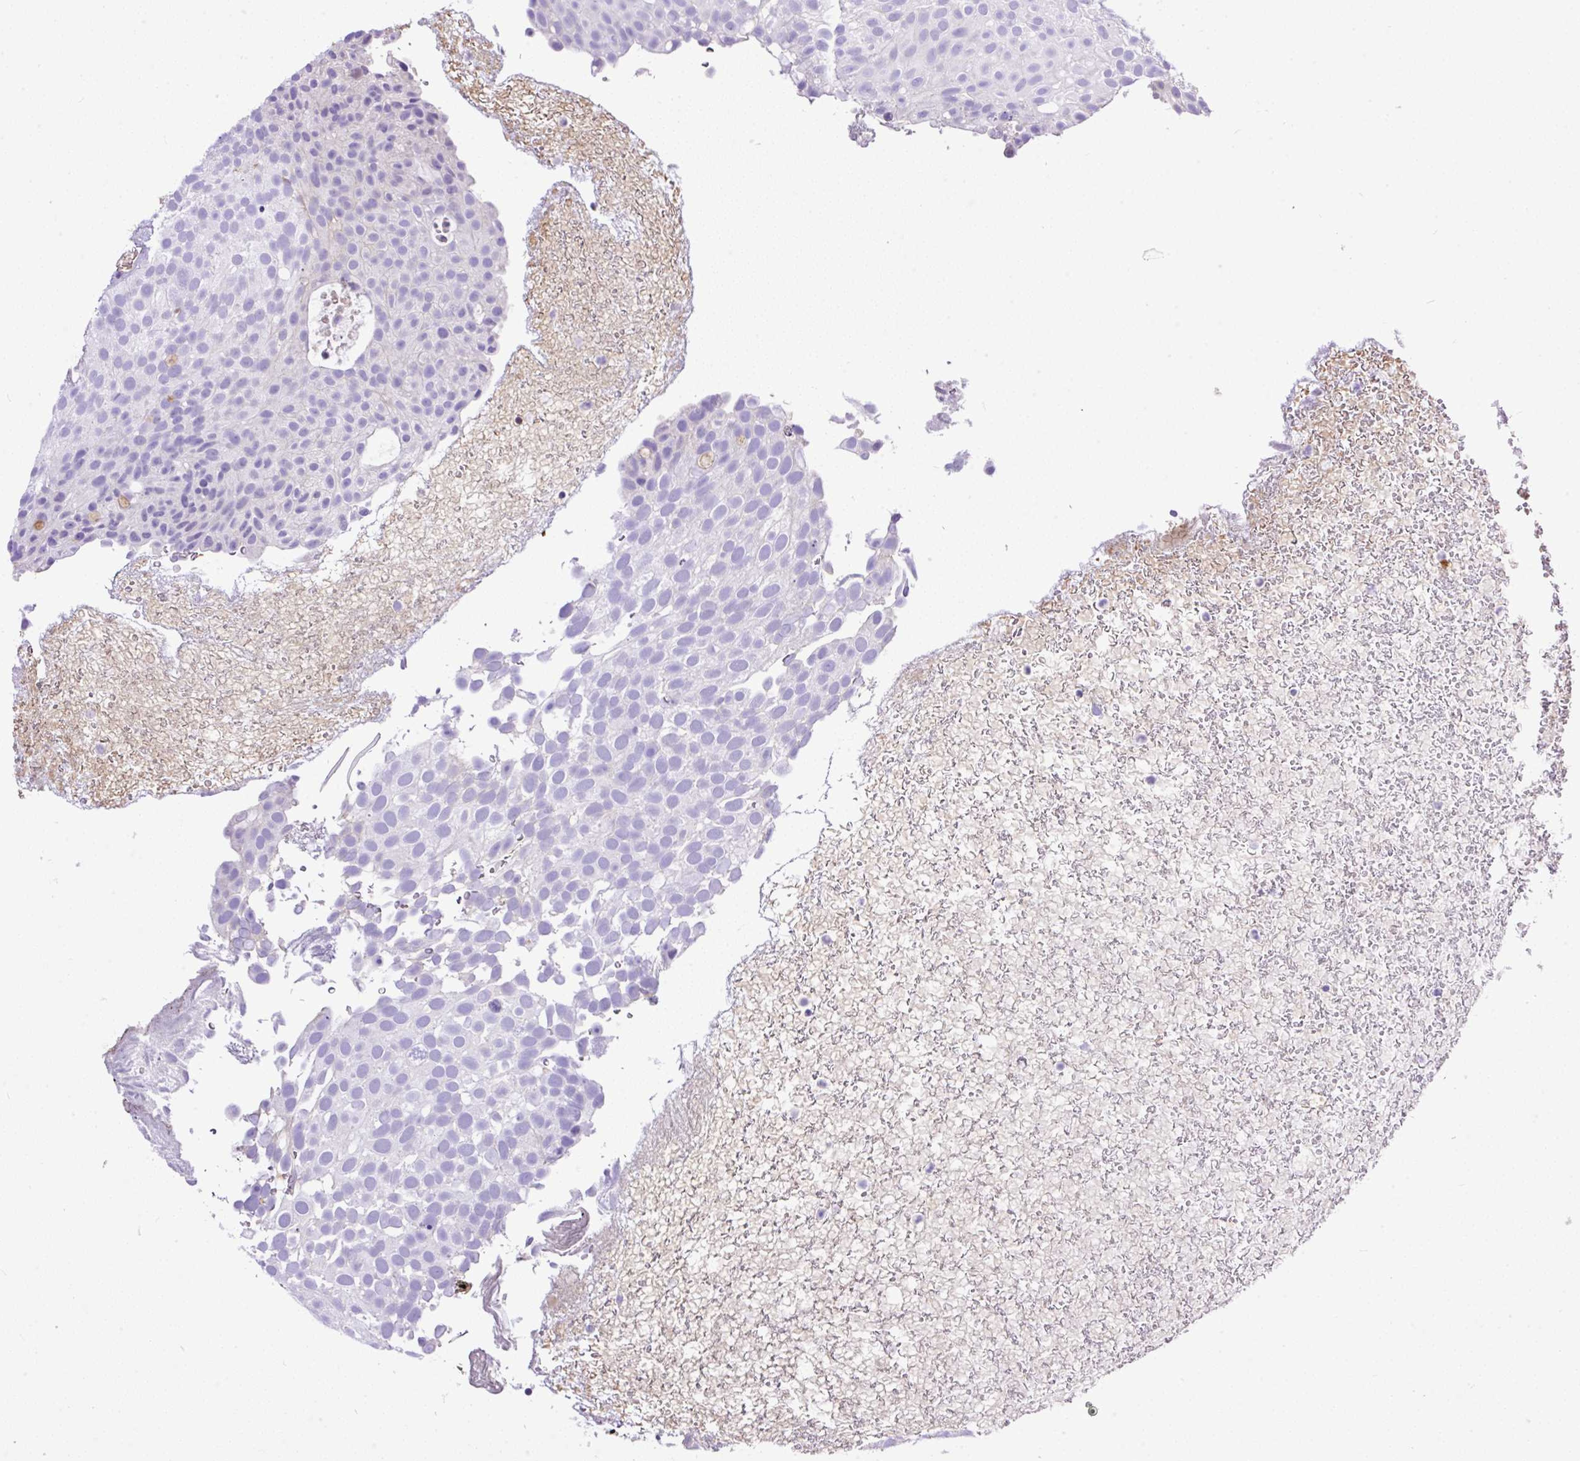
{"staining": {"intensity": "negative", "quantity": "none", "location": "none"}, "tissue": "urothelial cancer", "cell_type": "Tumor cells", "image_type": "cancer", "snomed": [{"axis": "morphology", "description": "Urothelial carcinoma, Low grade"}, {"axis": "topography", "description": "Urinary bladder"}], "caption": "Tumor cells show no significant protein positivity in urothelial carcinoma (low-grade).", "gene": "CLEC3B", "patient": {"sex": "male", "age": 78}}